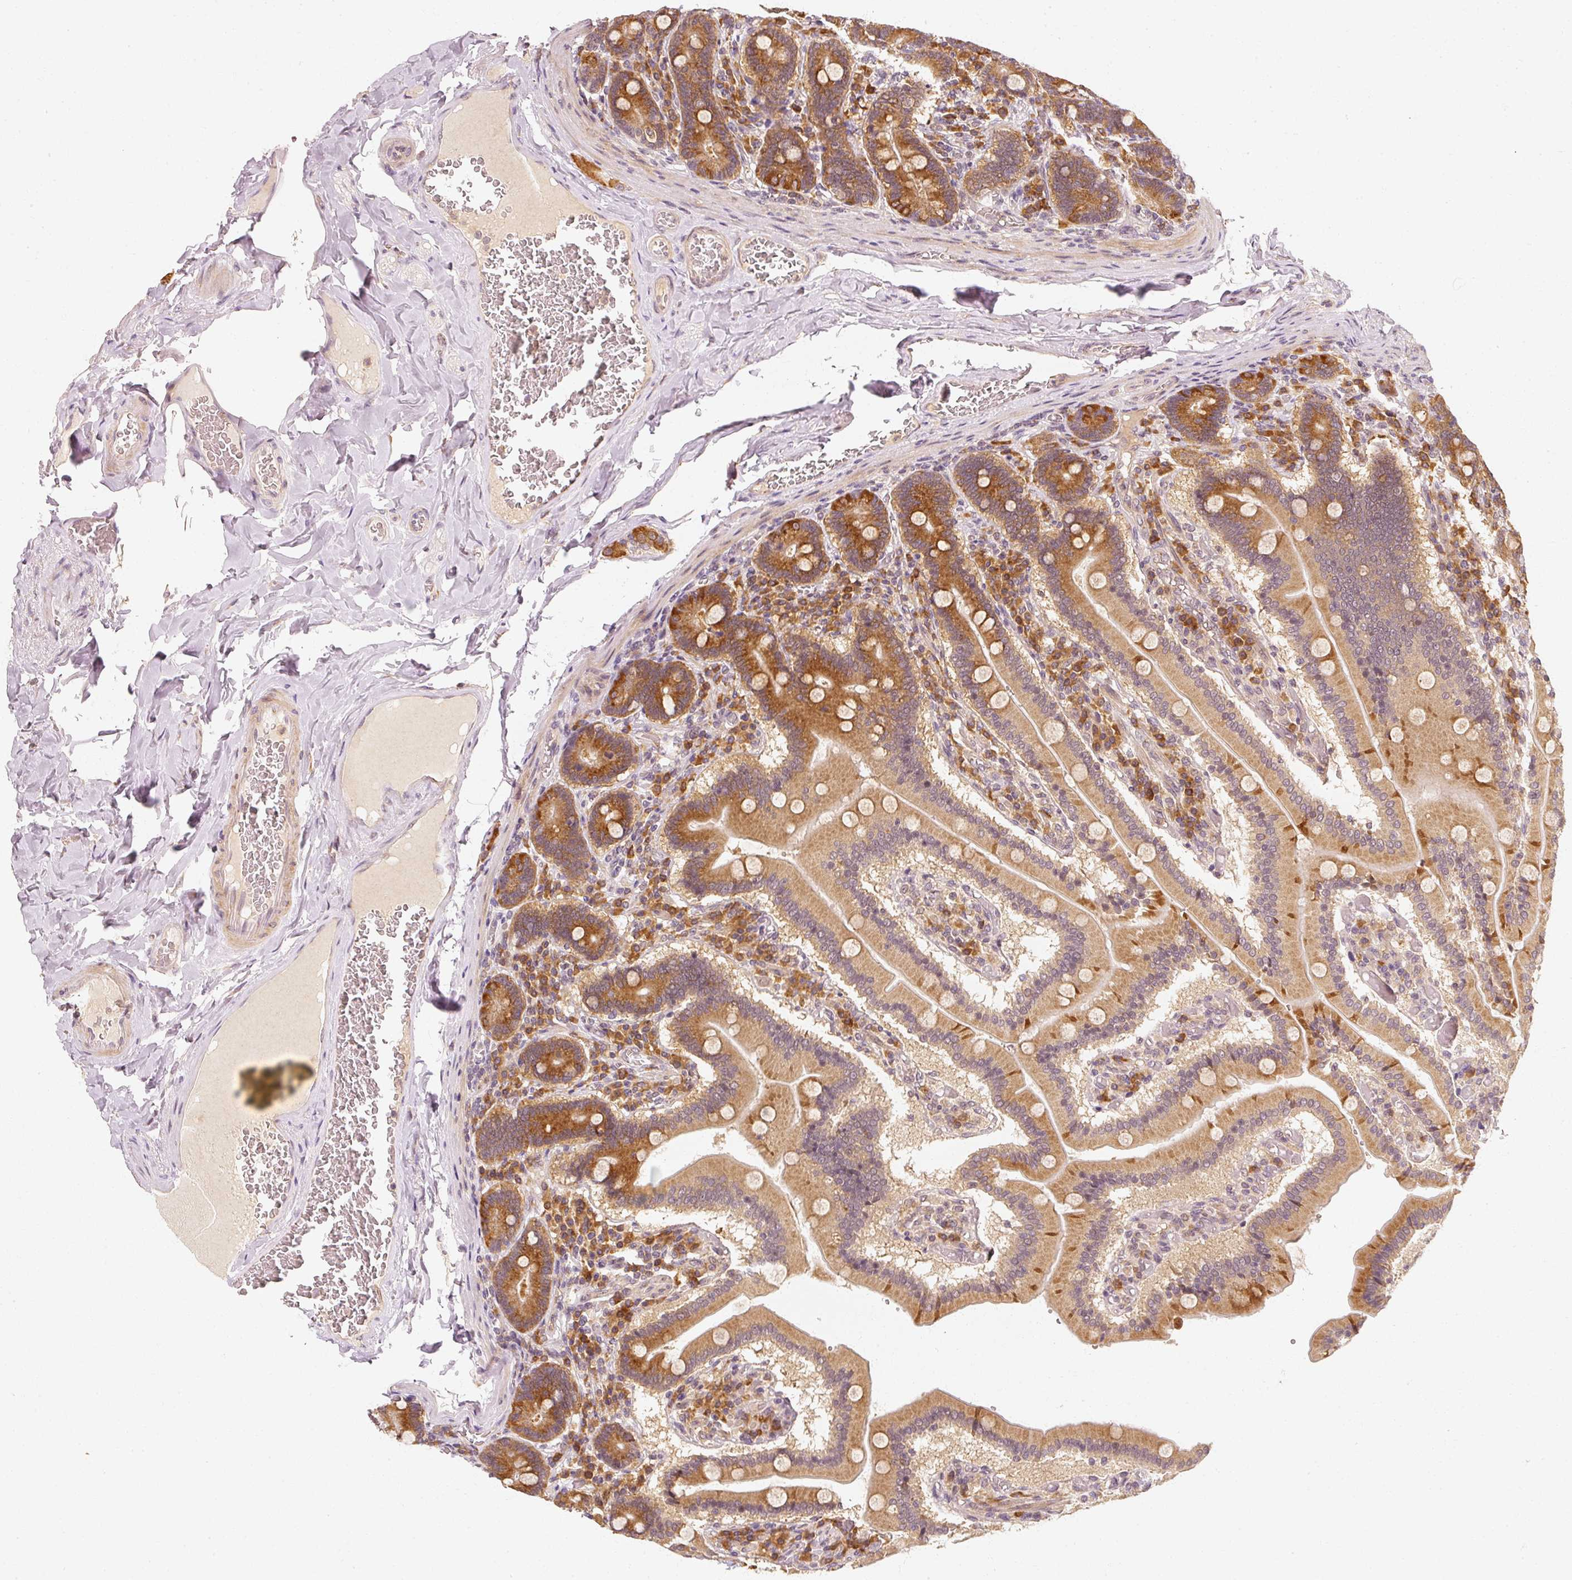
{"staining": {"intensity": "strong", "quantity": ">75%", "location": "cytoplasmic/membranous"}, "tissue": "duodenum", "cell_type": "Glandular cells", "image_type": "normal", "snomed": [{"axis": "morphology", "description": "Normal tissue, NOS"}, {"axis": "topography", "description": "Duodenum"}], "caption": "A photomicrograph showing strong cytoplasmic/membranous positivity in approximately >75% of glandular cells in benign duodenum, as visualized by brown immunohistochemical staining.", "gene": "EEF1A1", "patient": {"sex": "female", "age": 62}}